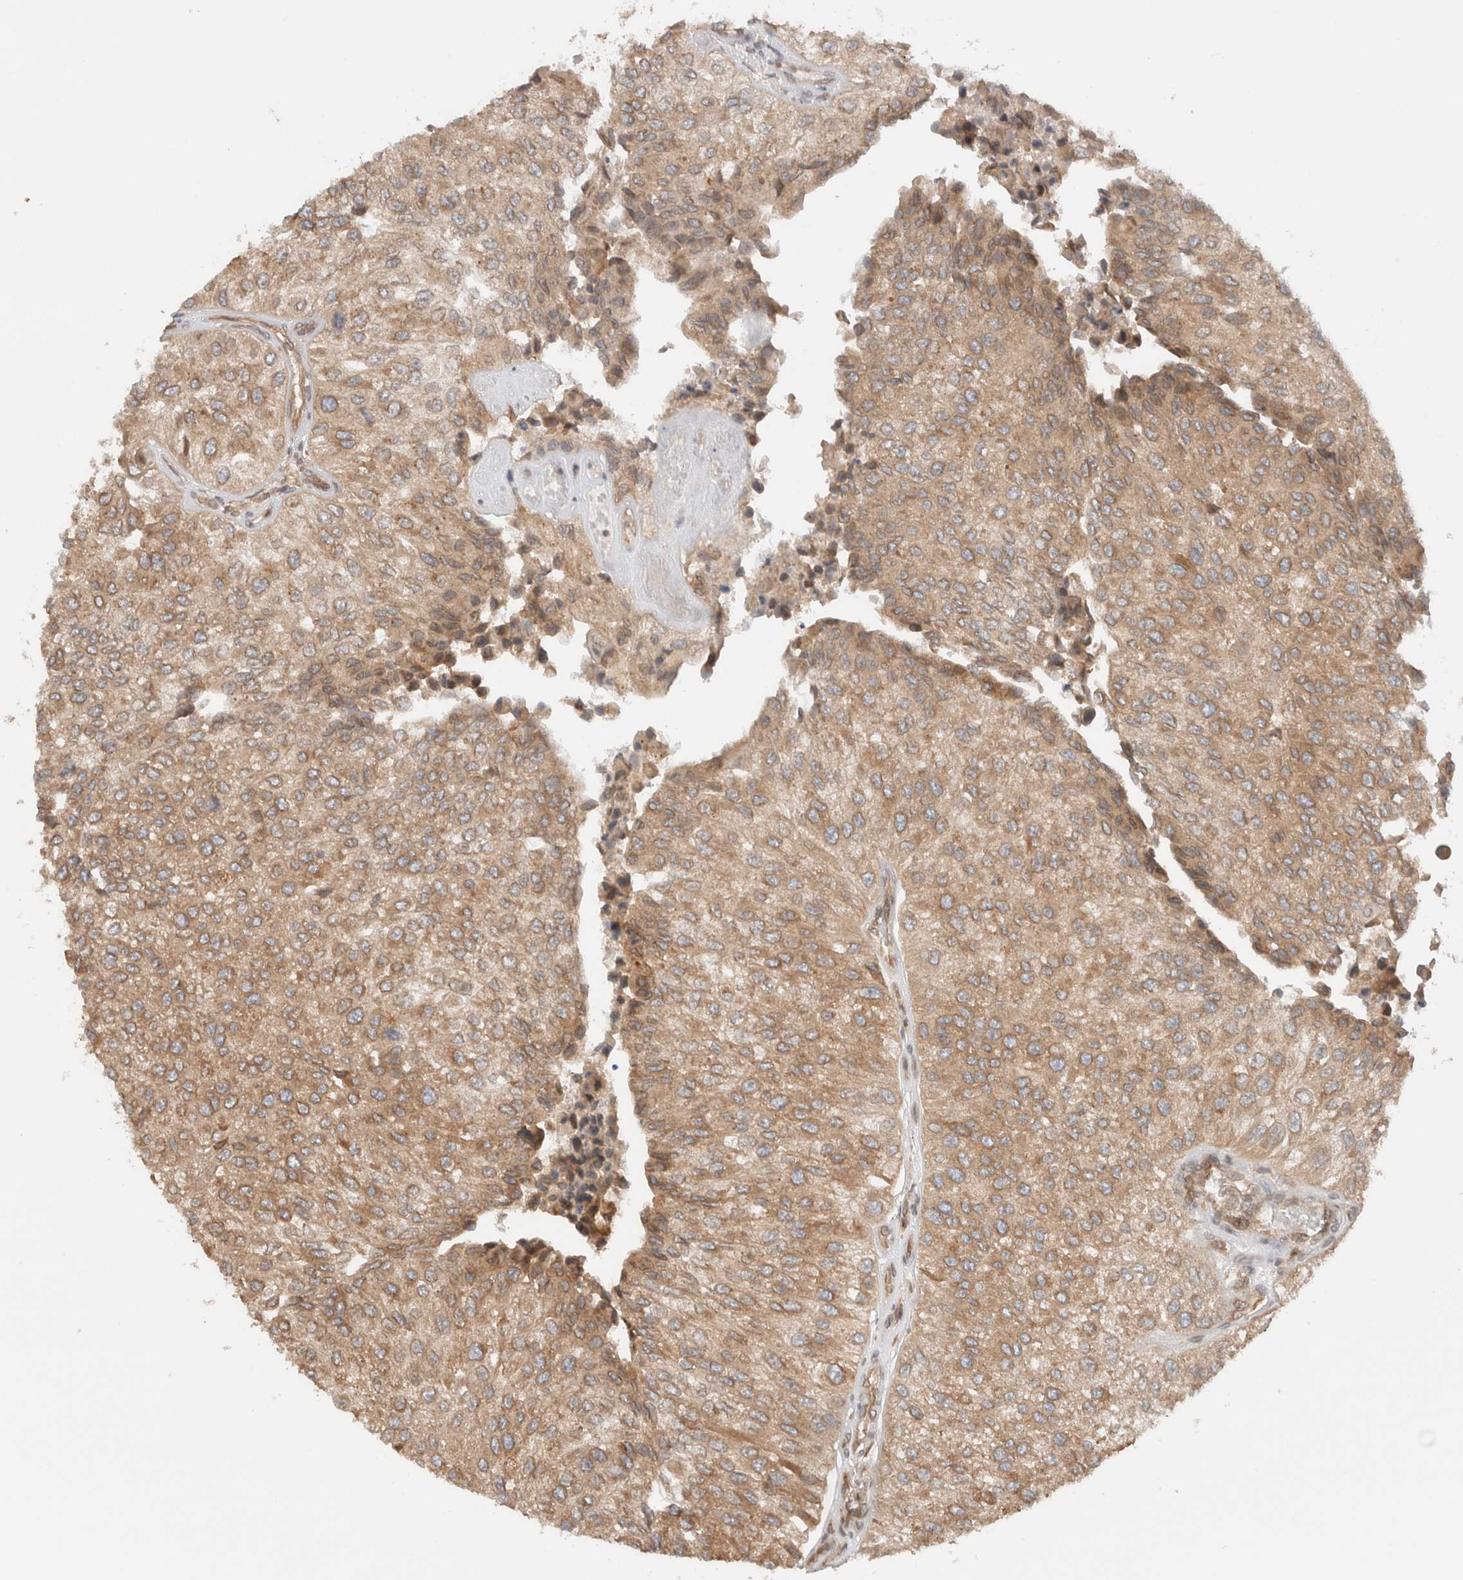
{"staining": {"intensity": "moderate", "quantity": ">75%", "location": "cytoplasmic/membranous"}, "tissue": "urothelial cancer", "cell_type": "Tumor cells", "image_type": "cancer", "snomed": [{"axis": "morphology", "description": "Urothelial carcinoma, High grade"}, {"axis": "topography", "description": "Kidney"}, {"axis": "topography", "description": "Urinary bladder"}], "caption": "Urothelial carcinoma (high-grade) tissue shows moderate cytoplasmic/membranous staining in approximately >75% of tumor cells, visualized by immunohistochemistry.", "gene": "ARFGEF2", "patient": {"sex": "male", "age": 77}}